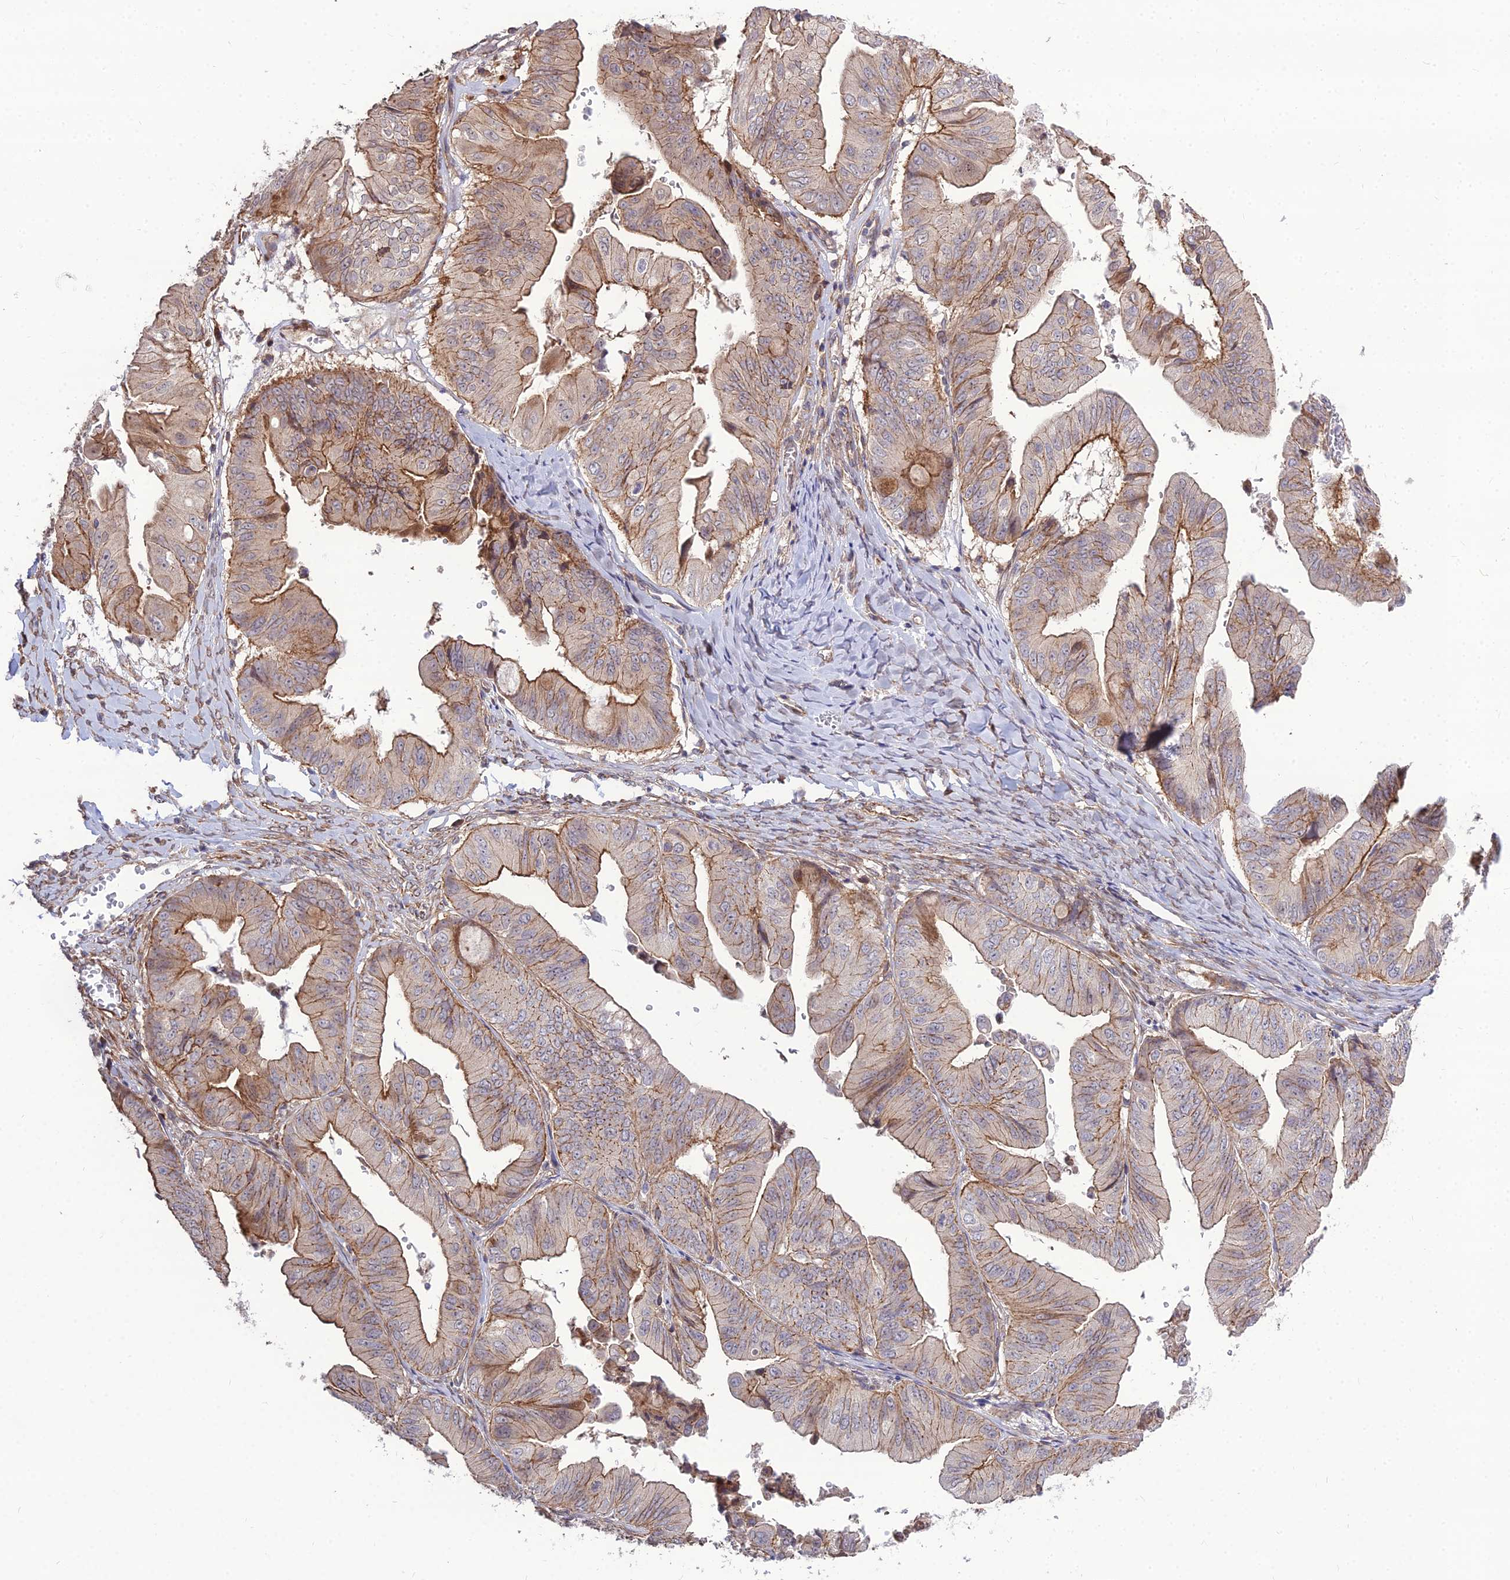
{"staining": {"intensity": "moderate", "quantity": "25%-75%", "location": "cytoplasmic/membranous"}, "tissue": "ovarian cancer", "cell_type": "Tumor cells", "image_type": "cancer", "snomed": [{"axis": "morphology", "description": "Cystadenocarcinoma, mucinous, NOS"}, {"axis": "topography", "description": "Ovary"}], "caption": "A photomicrograph showing moderate cytoplasmic/membranous expression in approximately 25%-75% of tumor cells in mucinous cystadenocarcinoma (ovarian), as visualized by brown immunohistochemical staining.", "gene": "TSPYL2", "patient": {"sex": "female", "age": 61}}